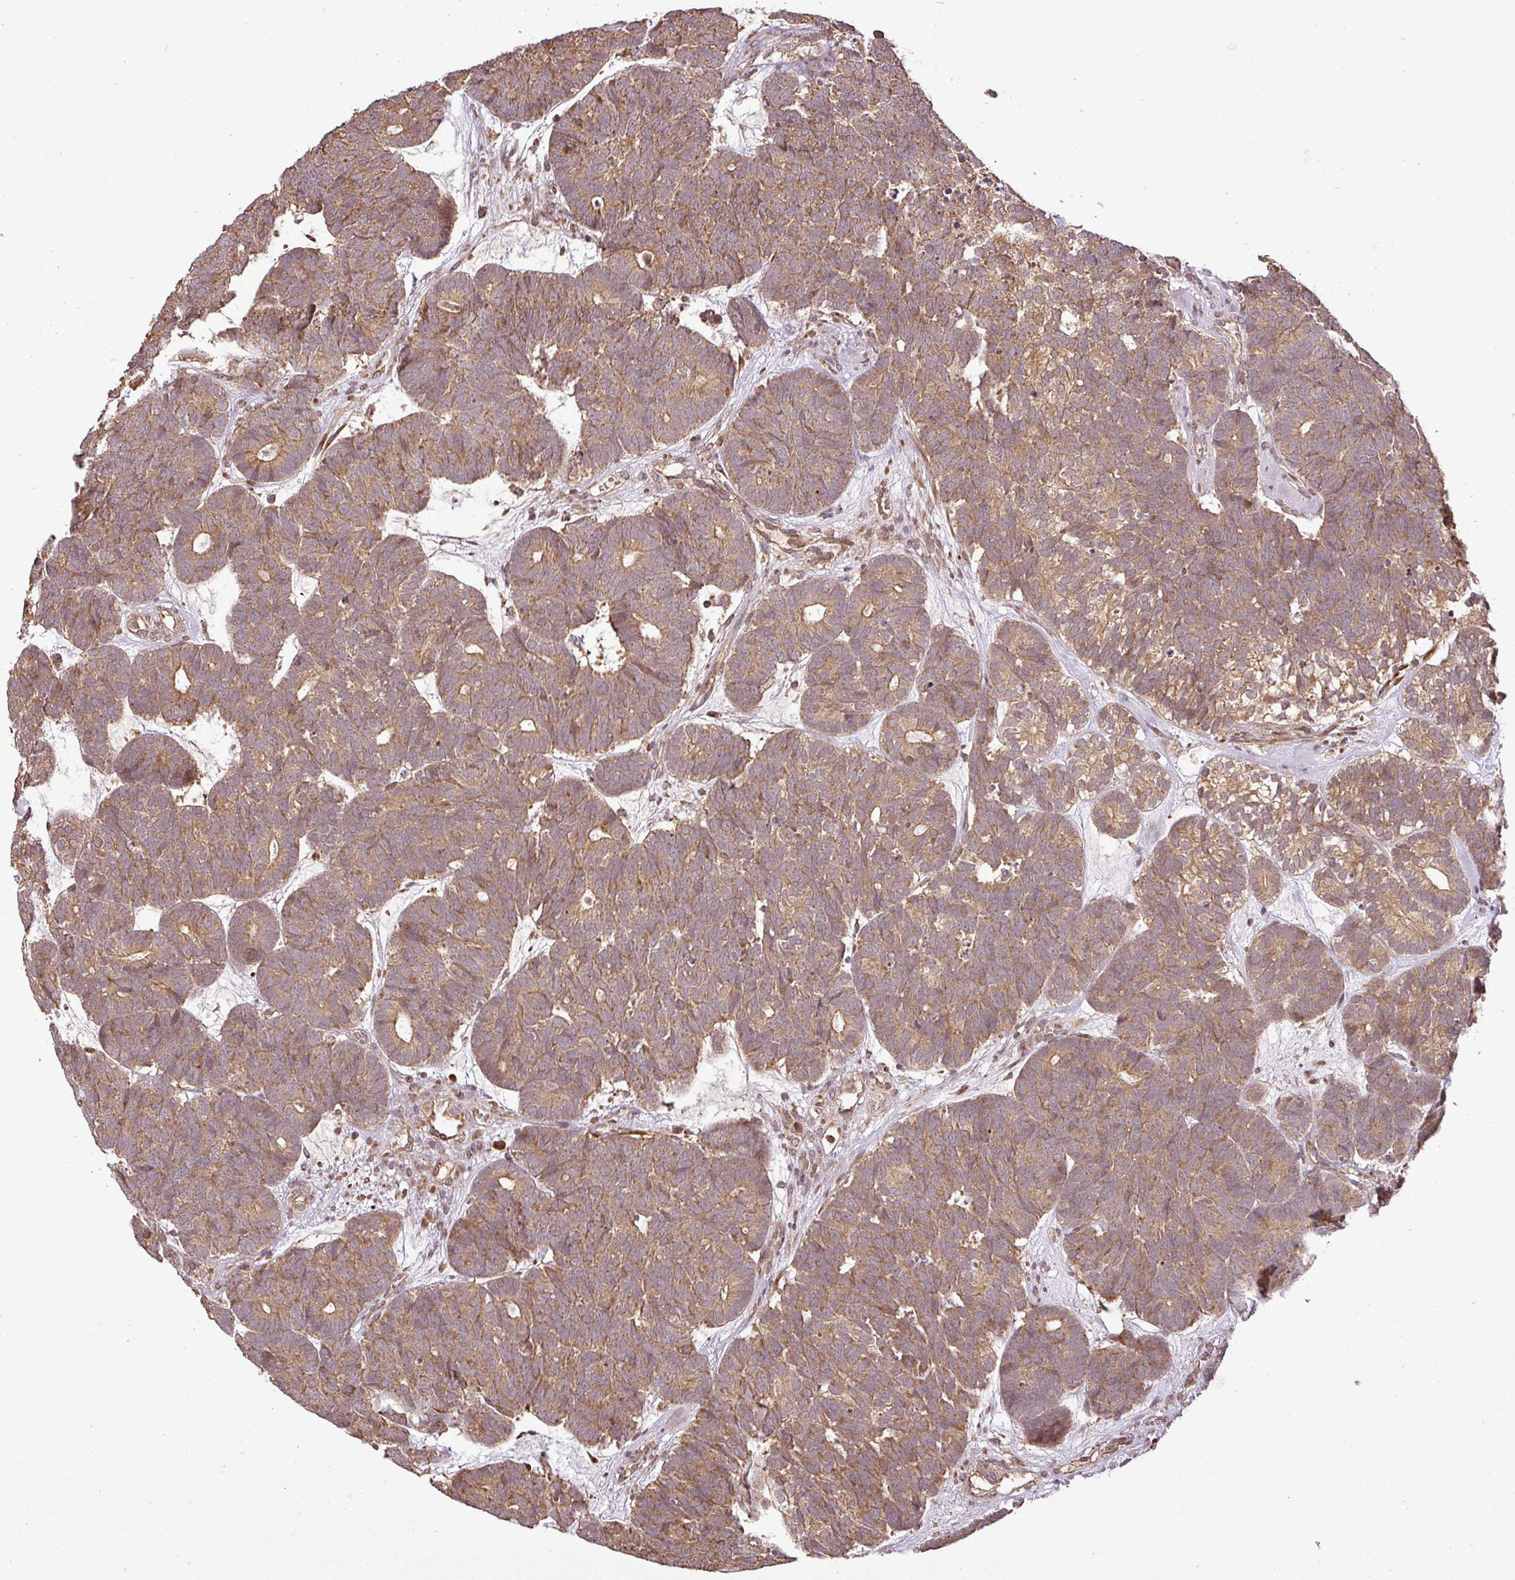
{"staining": {"intensity": "moderate", "quantity": ">75%", "location": "cytoplasmic/membranous"}, "tissue": "head and neck cancer", "cell_type": "Tumor cells", "image_type": "cancer", "snomed": [{"axis": "morphology", "description": "Adenocarcinoma, NOS"}, {"axis": "topography", "description": "Head-Neck"}], "caption": "Immunohistochemical staining of head and neck cancer (adenocarcinoma) exhibits moderate cytoplasmic/membranous protein staining in approximately >75% of tumor cells.", "gene": "FAIM", "patient": {"sex": "female", "age": 81}}